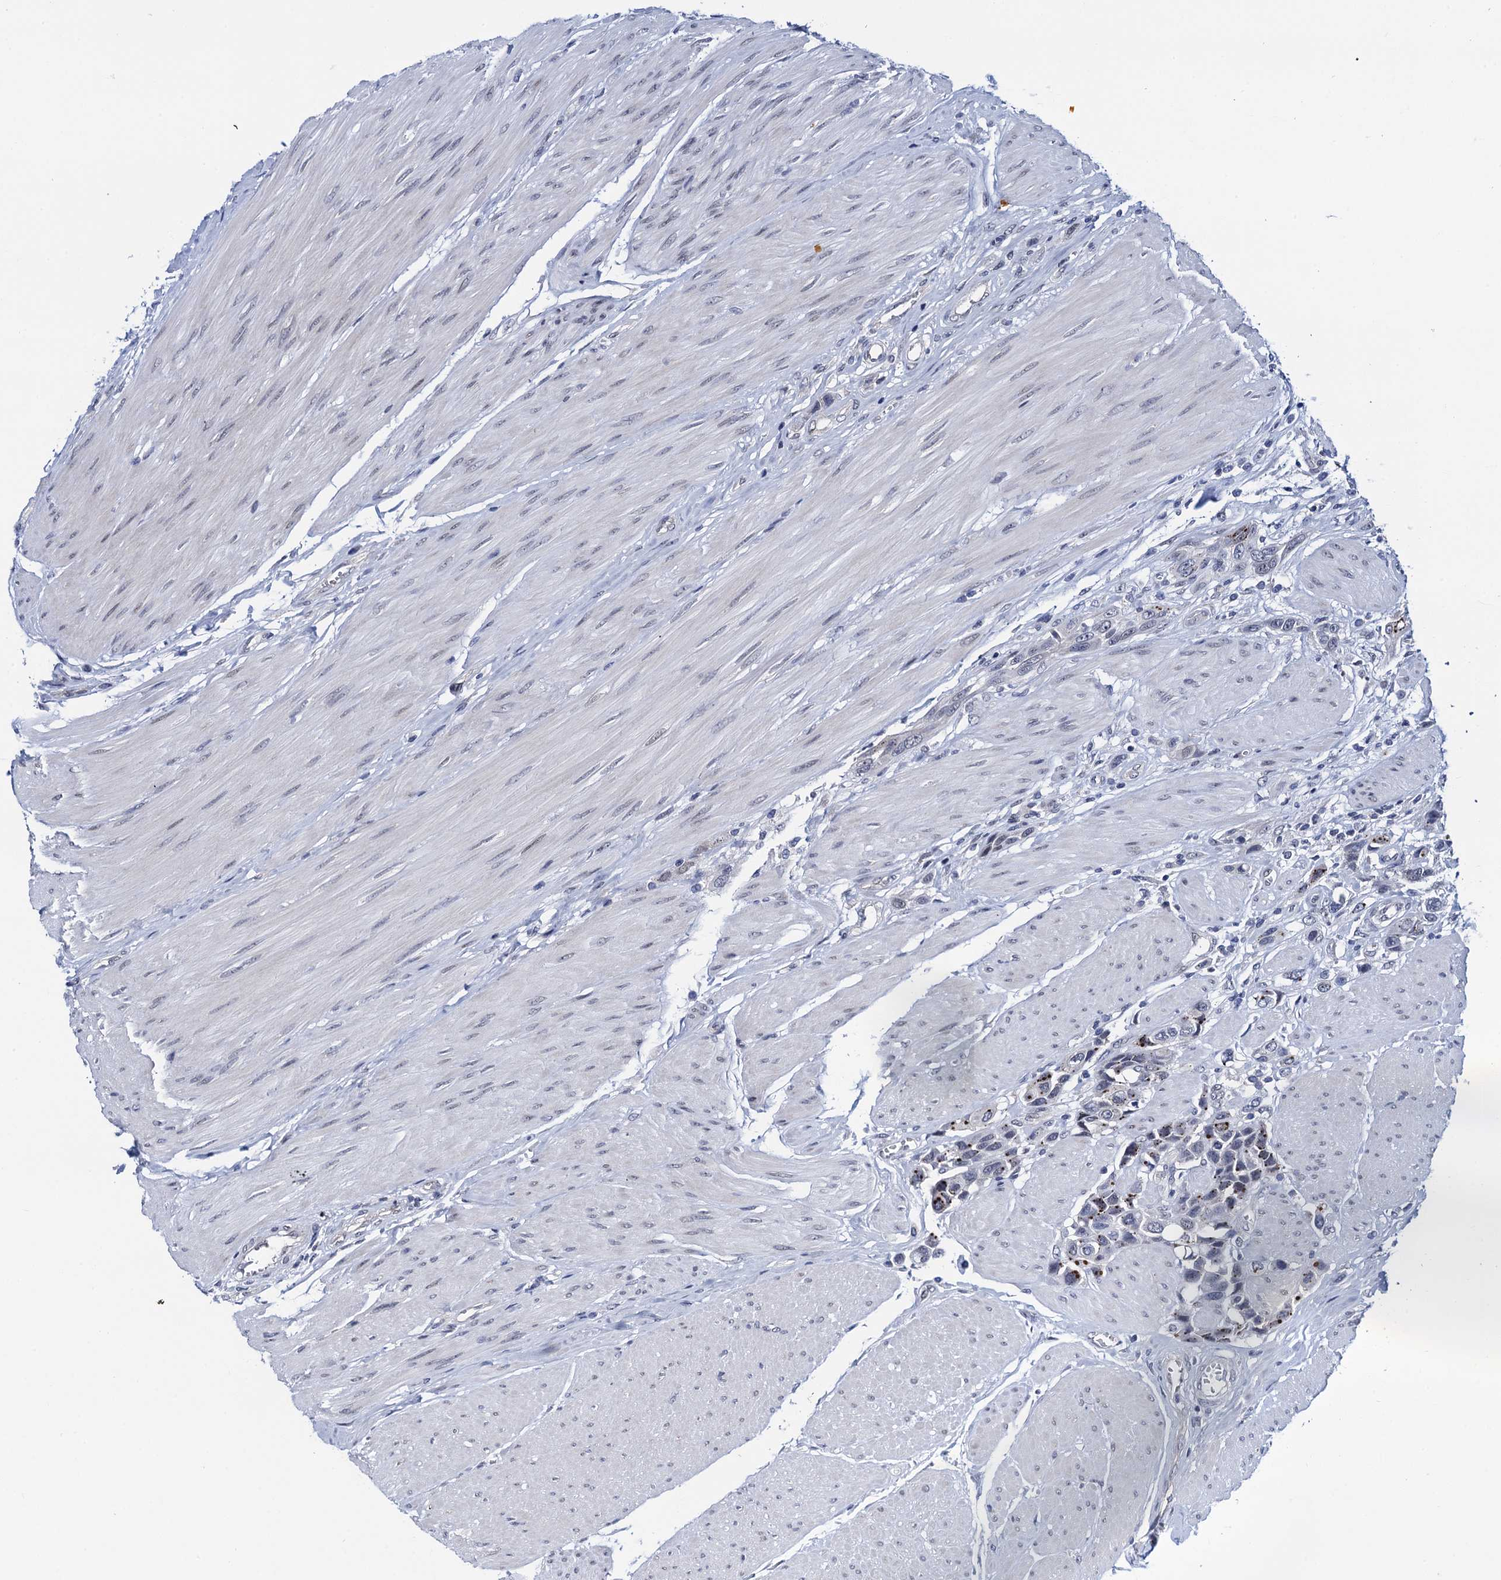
{"staining": {"intensity": "strong", "quantity": "25%-75%", "location": "cytoplasmic/membranous"}, "tissue": "urothelial cancer", "cell_type": "Tumor cells", "image_type": "cancer", "snomed": [{"axis": "morphology", "description": "Urothelial carcinoma, High grade"}, {"axis": "topography", "description": "Urinary bladder"}], "caption": "Immunohistochemical staining of human high-grade urothelial carcinoma displays high levels of strong cytoplasmic/membranous protein staining in approximately 25%-75% of tumor cells.", "gene": "C16orf87", "patient": {"sex": "male", "age": 50}}